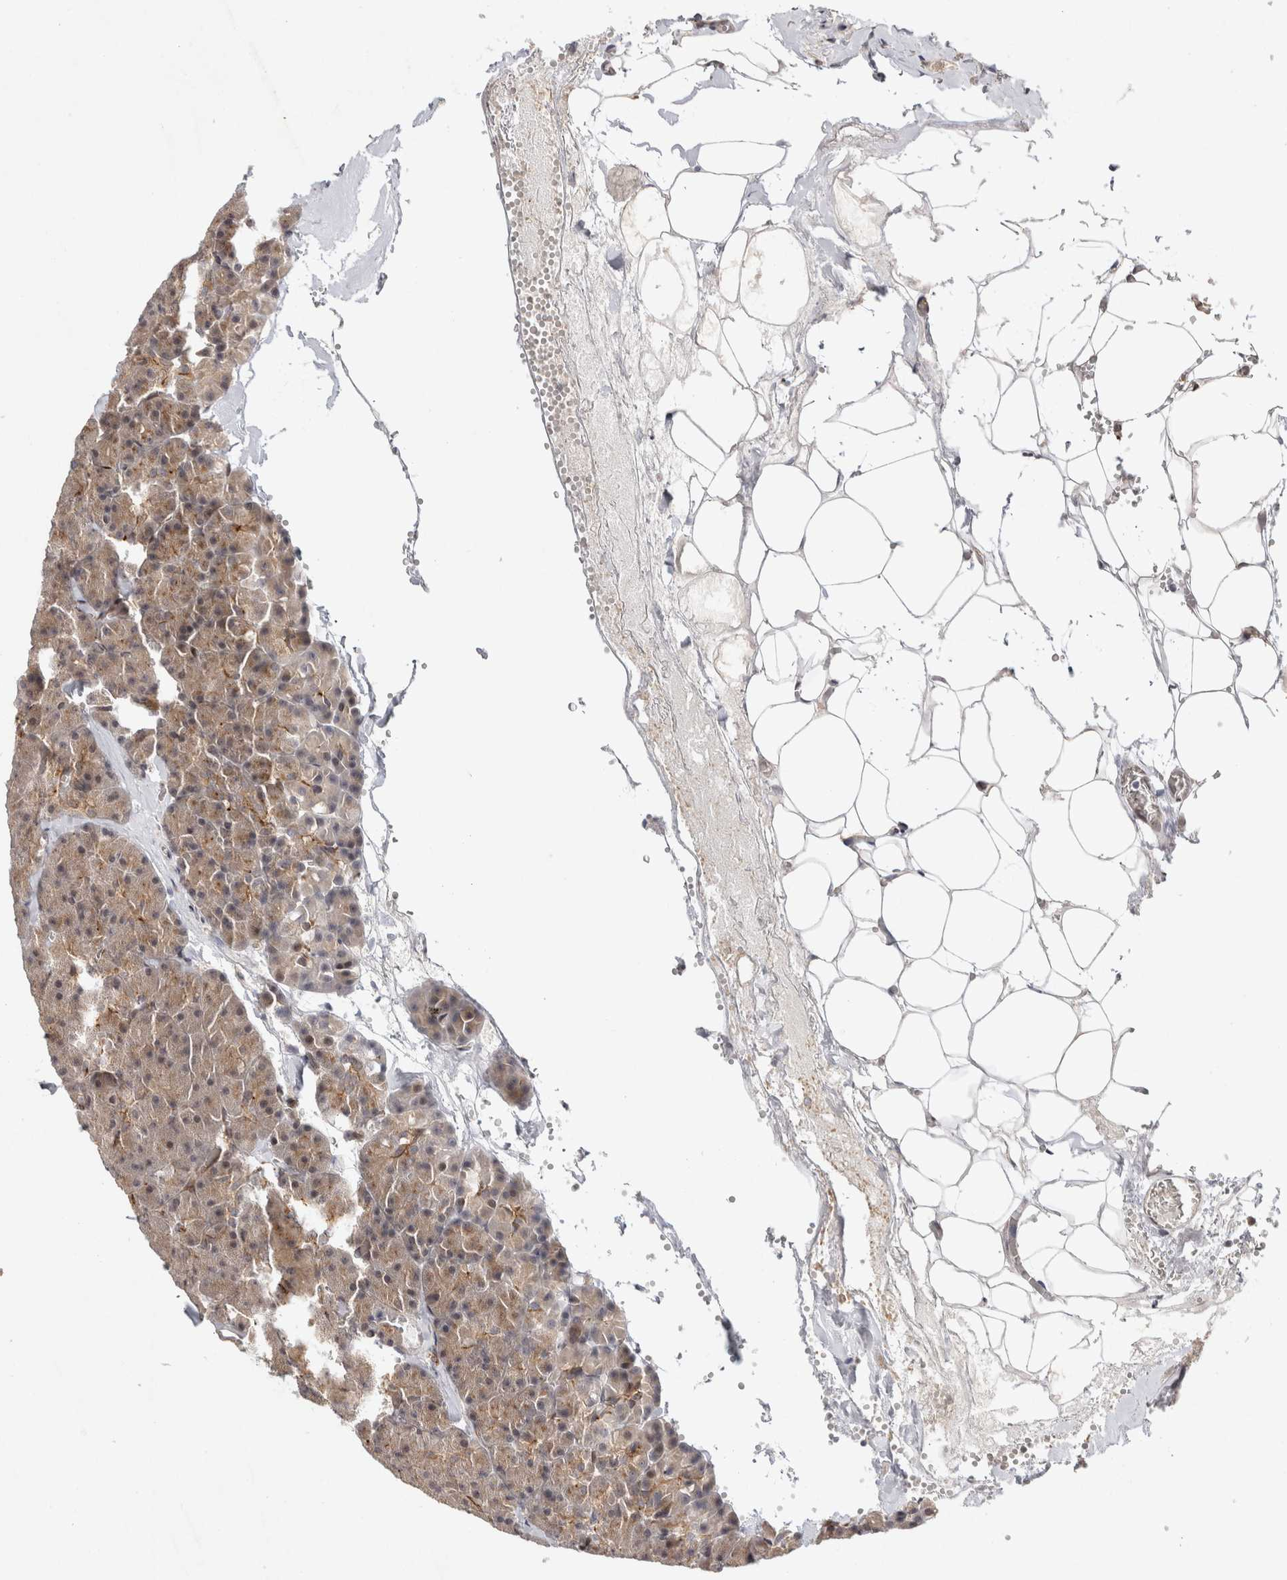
{"staining": {"intensity": "weak", "quantity": ">75%", "location": "cytoplasmic/membranous"}, "tissue": "pancreas", "cell_type": "Exocrine glandular cells", "image_type": "normal", "snomed": [{"axis": "morphology", "description": "Normal tissue, NOS"}, {"axis": "morphology", "description": "Carcinoid, malignant, NOS"}, {"axis": "topography", "description": "Pancreas"}], "caption": "This is a photomicrograph of immunohistochemistry (IHC) staining of unremarkable pancreas, which shows weak positivity in the cytoplasmic/membranous of exocrine glandular cells.", "gene": "ZNF318", "patient": {"sex": "female", "age": 35}}